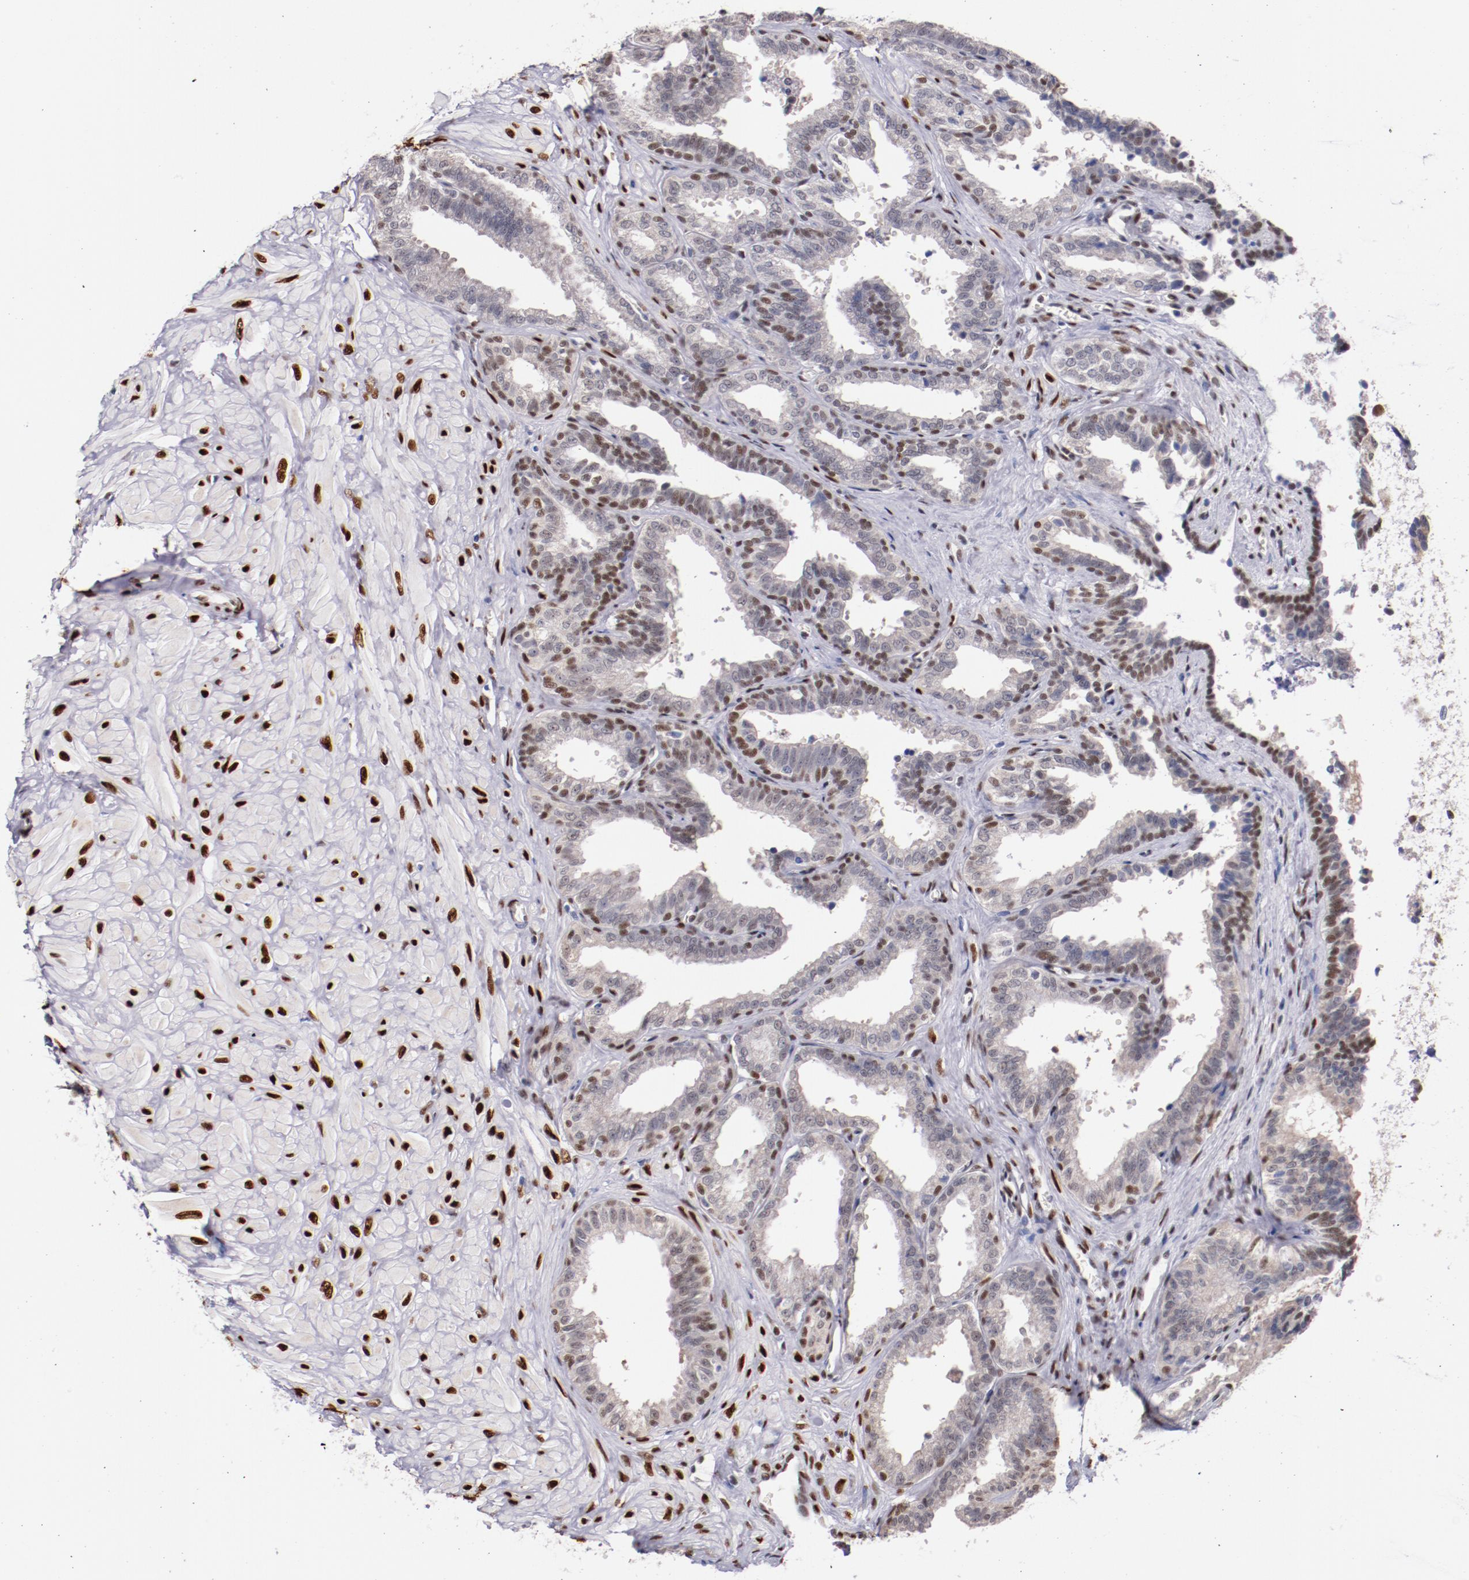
{"staining": {"intensity": "weak", "quantity": "<25%", "location": "nuclear"}, "tissue": "seminal vesicle", "cell_type": "Glandular cells", "image_type": "normal", "snomed": [{"axis": "morphology", "description": "Normal tissue, NOS"}, {"axis": "topography", "description": "Seminal veicle"}], "caption": "This is an immunohistochemistry (IHC) photomicrograph of normal human seminal vesicle. There is no staining in glandular cells.", "gene": "SRF", "patient": {"sex": "male", "age": 26}}